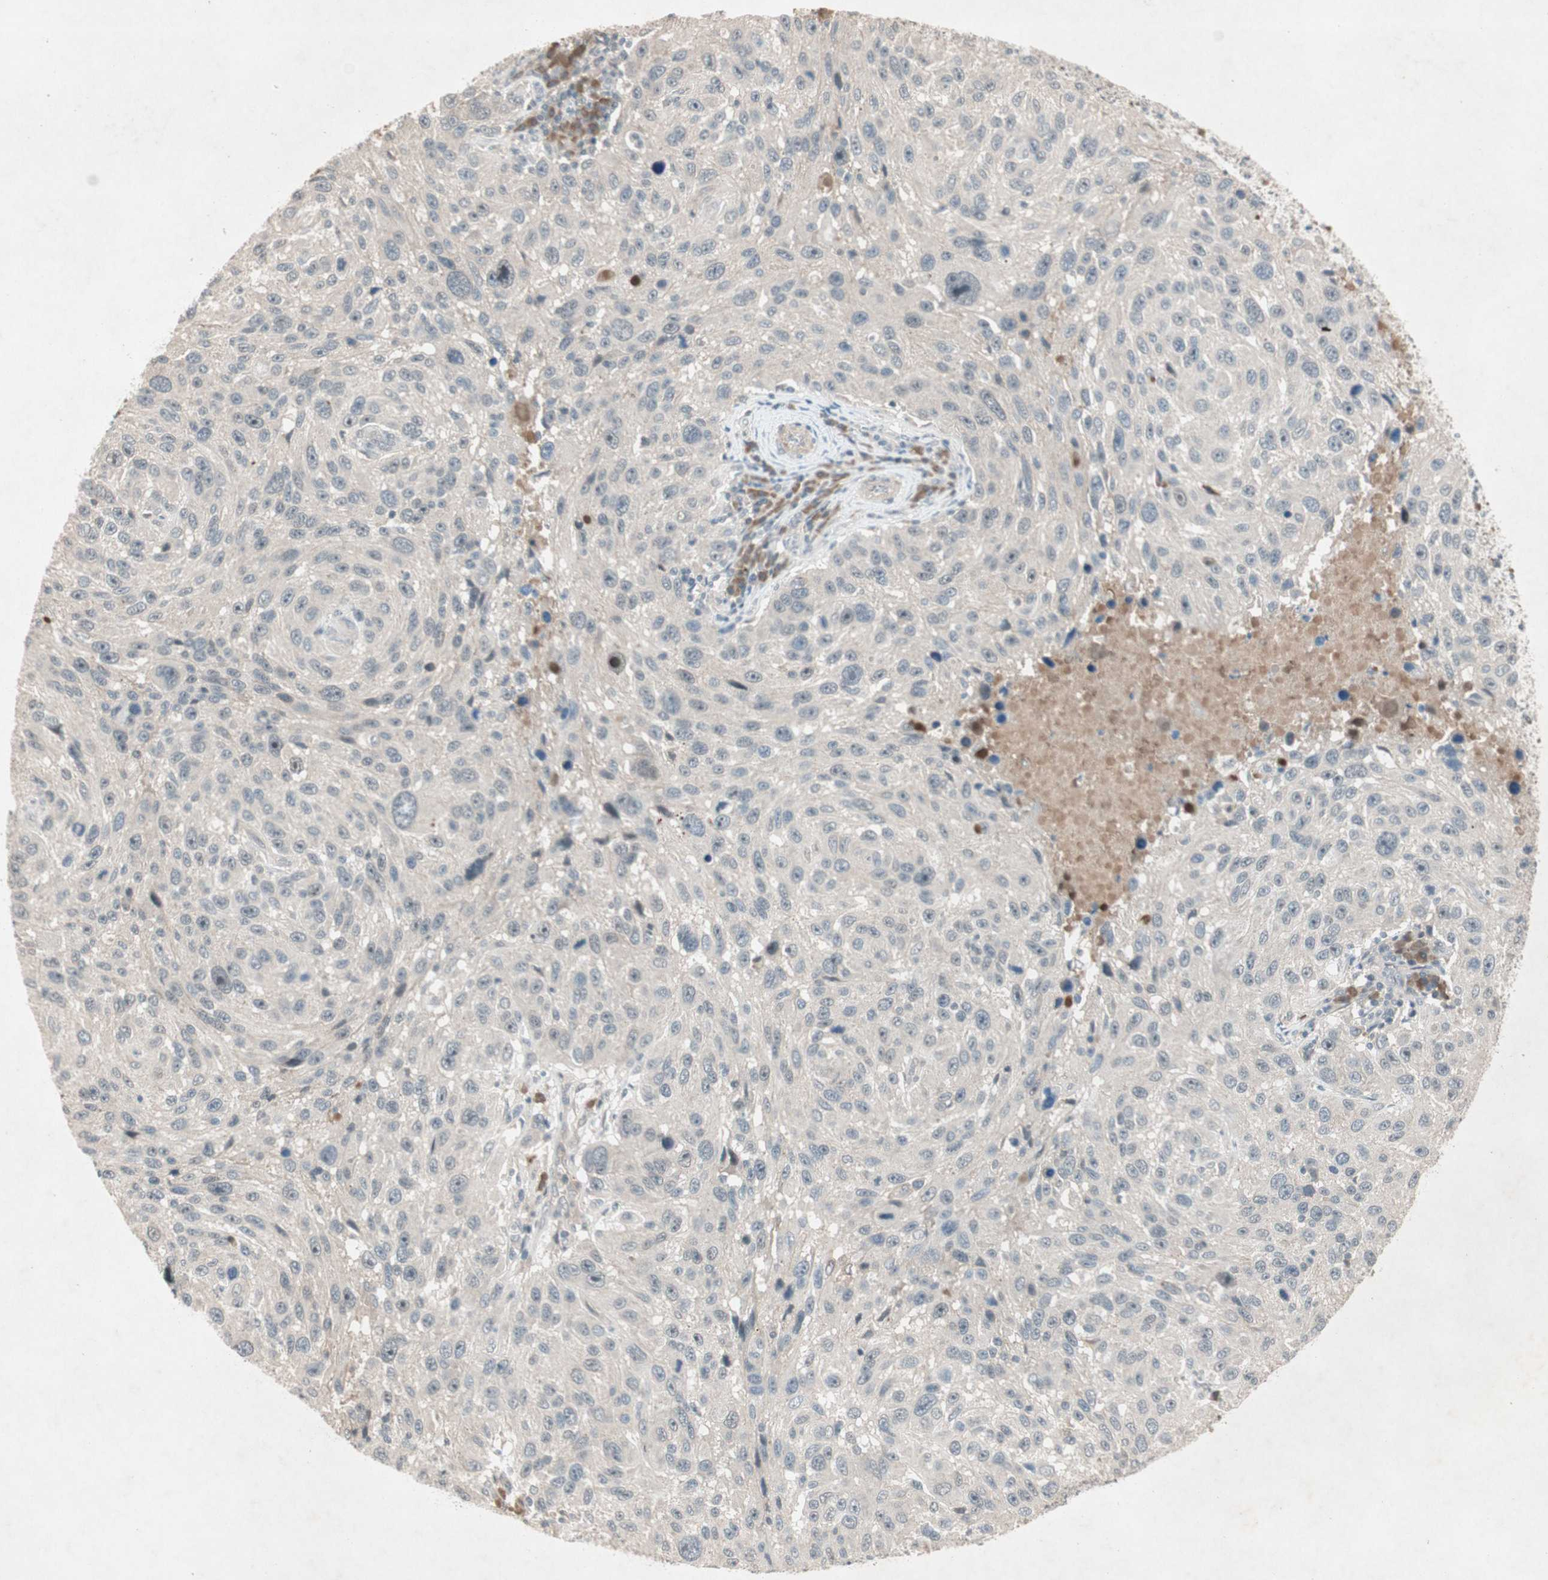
{"staining": {"intensity": "negative", "quantity": "none", "location": "none"}, "tissue": "melanoma", "cell_type": "Tumor cells", "image_type": "cancer", "snomed": [{"axis": "morphology", "description": "Malignant melanoma, NOS"}, {"axis": "topography", "description": "Skin"}], "caption": "IHC photomicrograph of human melanoma stained for a protein (brown), which reveals no expression in tumor cells.", "gene": "RNGTT", "patient": {"sex": "male", "age": 53}}